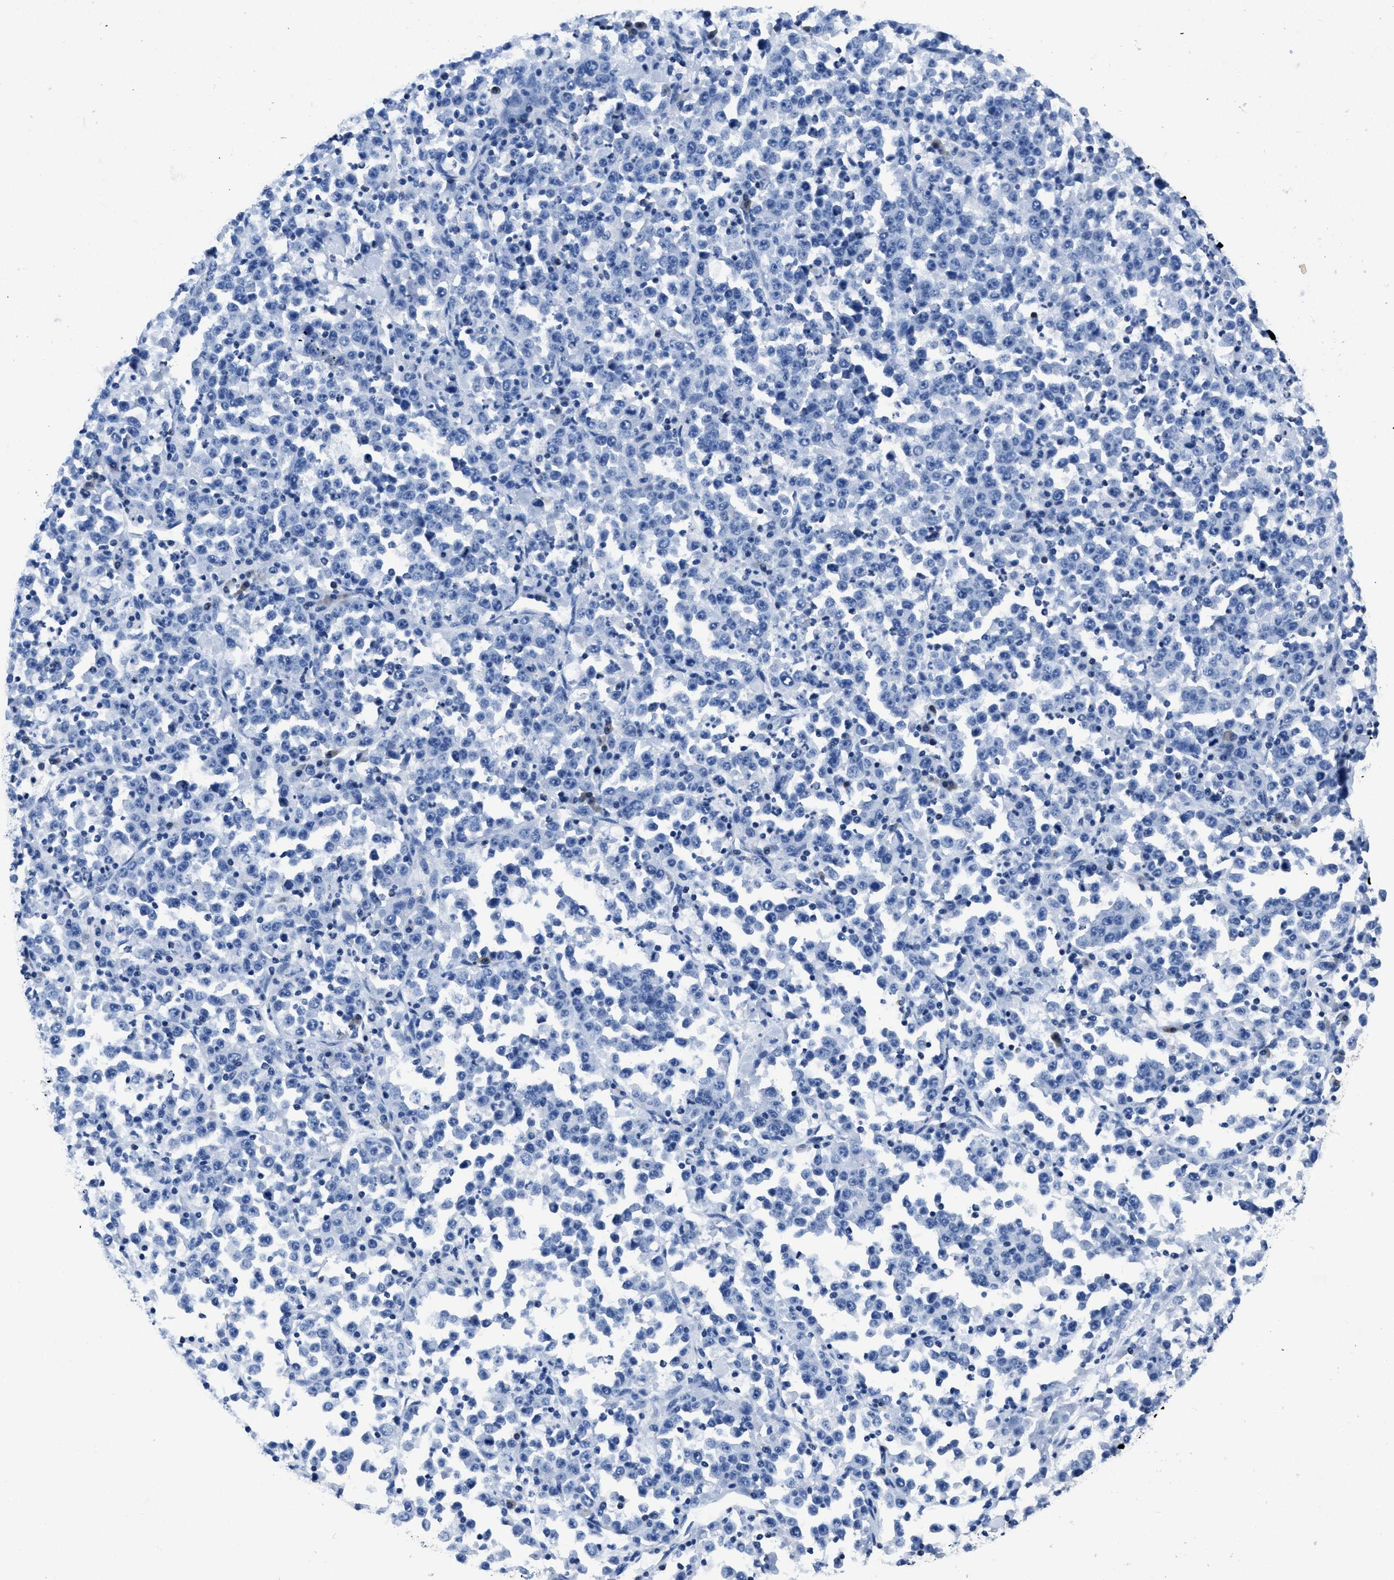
{"staining": {"intensity": "negative", "quantity": "none", "location": "none"}, "tissue": "stomach cancer", "cell_type": "Tumor cells", "image_type": "cancer", "snomed": [{"axis": "morphology", "description": "Normal tissue, NOS"}, {"axis": "morphology", "description": "Adenocarcinoma, NOS"}, {"axis": "topography", "description": "Stomach, upper"}, {"axis": "topography", "description": "Stomach"}], "caption": "Stomach cancer (adenocarcinoma) stained for a protein using immunohistochemistry shows no staining tumor cells.", "gene": "ITGA3", "patient": {"sex": "male", "age": 59}}